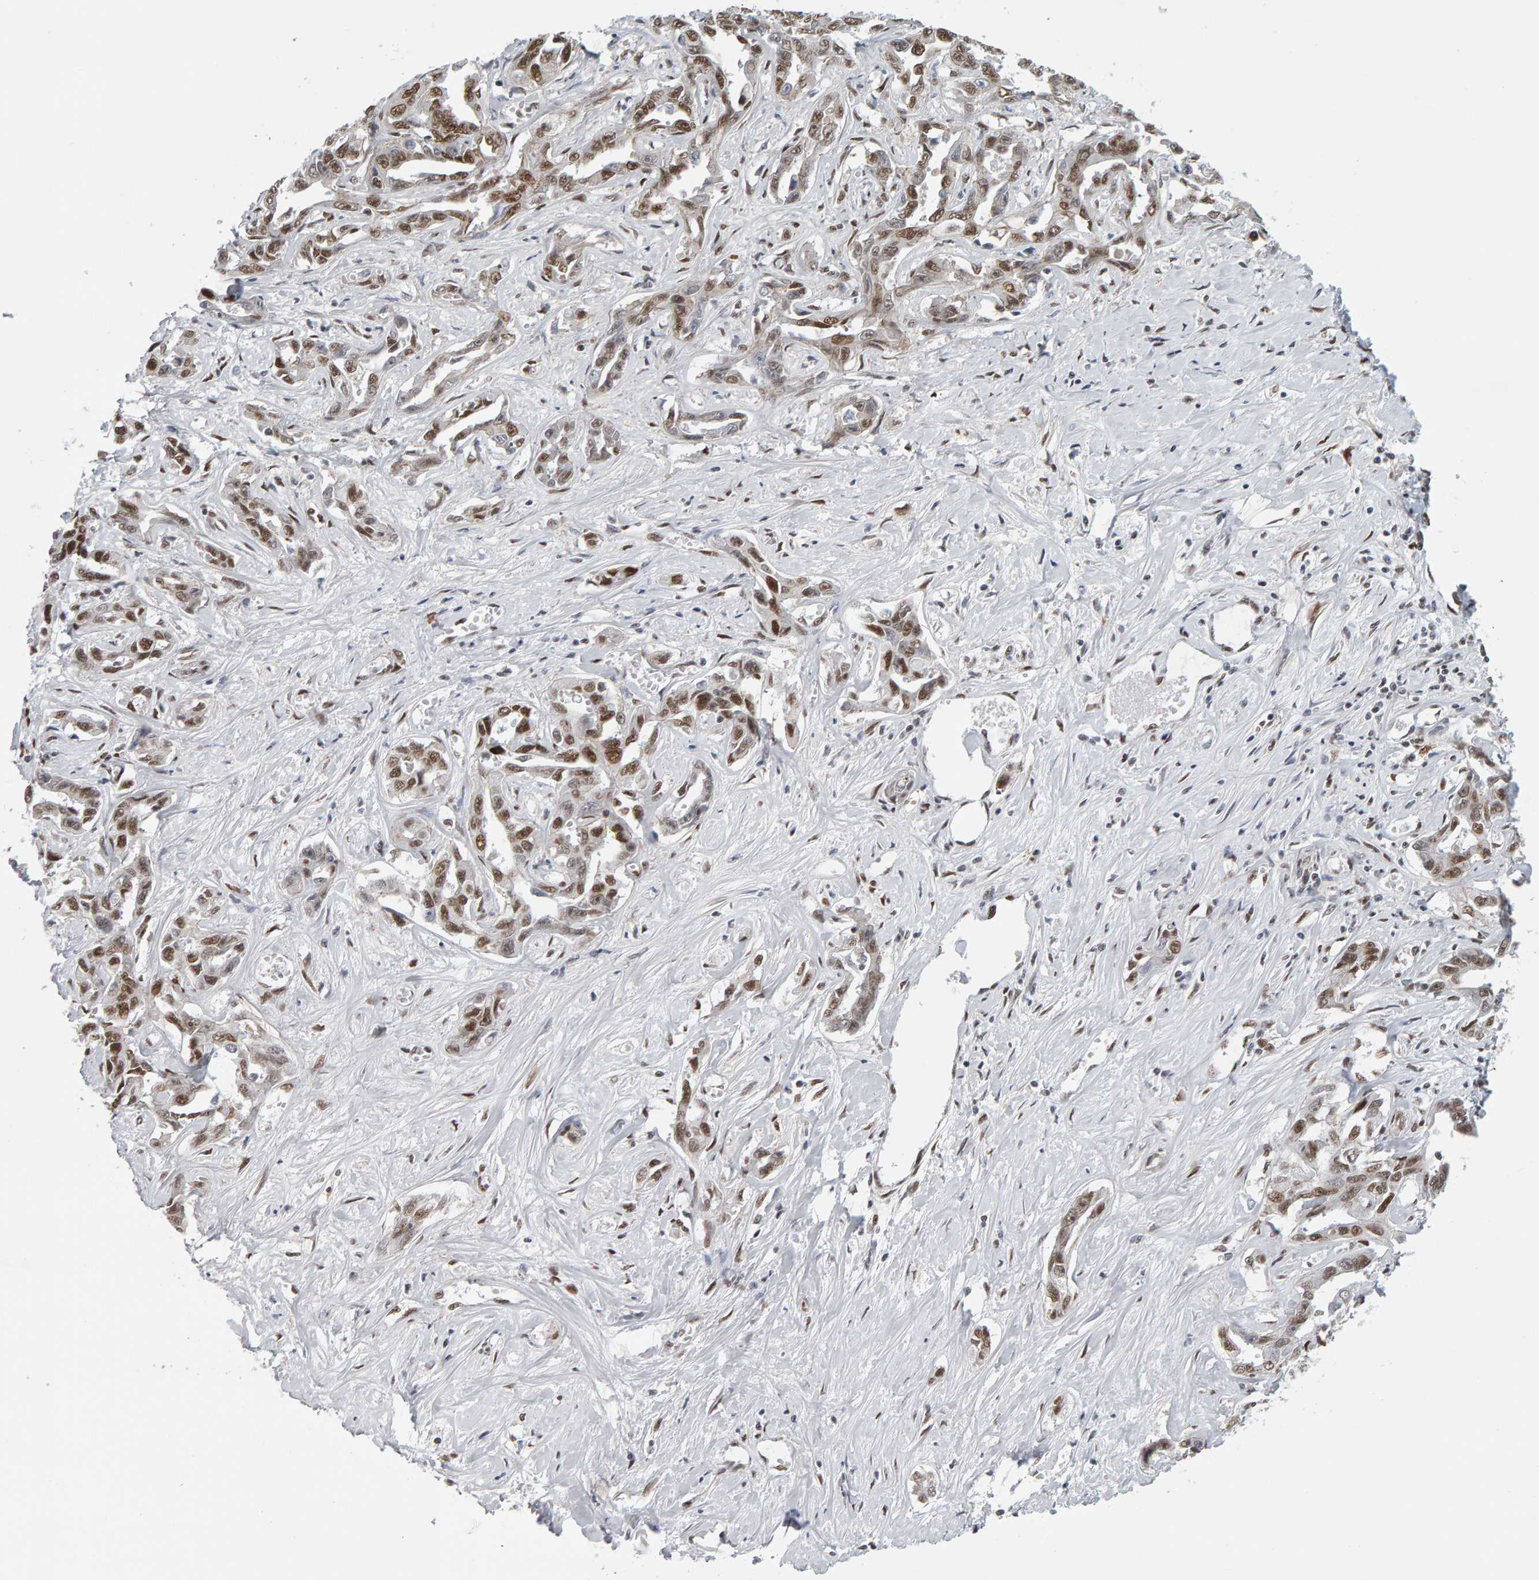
{"staining": {"intensity": "moderate", "quantity": ">75%", "location": "nuclear"}, "tissue": "liver cancer", "cell_type": "Tumor cells", "image_type": "cancer", "snomed": [{"axis": "morphology", "description": "Cholangiocarcinoma"}, {"axis": "topography", "description": "Liver"}], "caption": "Immunohistochemical staining of human cholangiocarcinoma (liver) displays medium levels of moderate nuclear staining in approximately >75% of tumor cells.", "gene": "ATF7IP", "patient": {"sex": "male", "age": 59}}